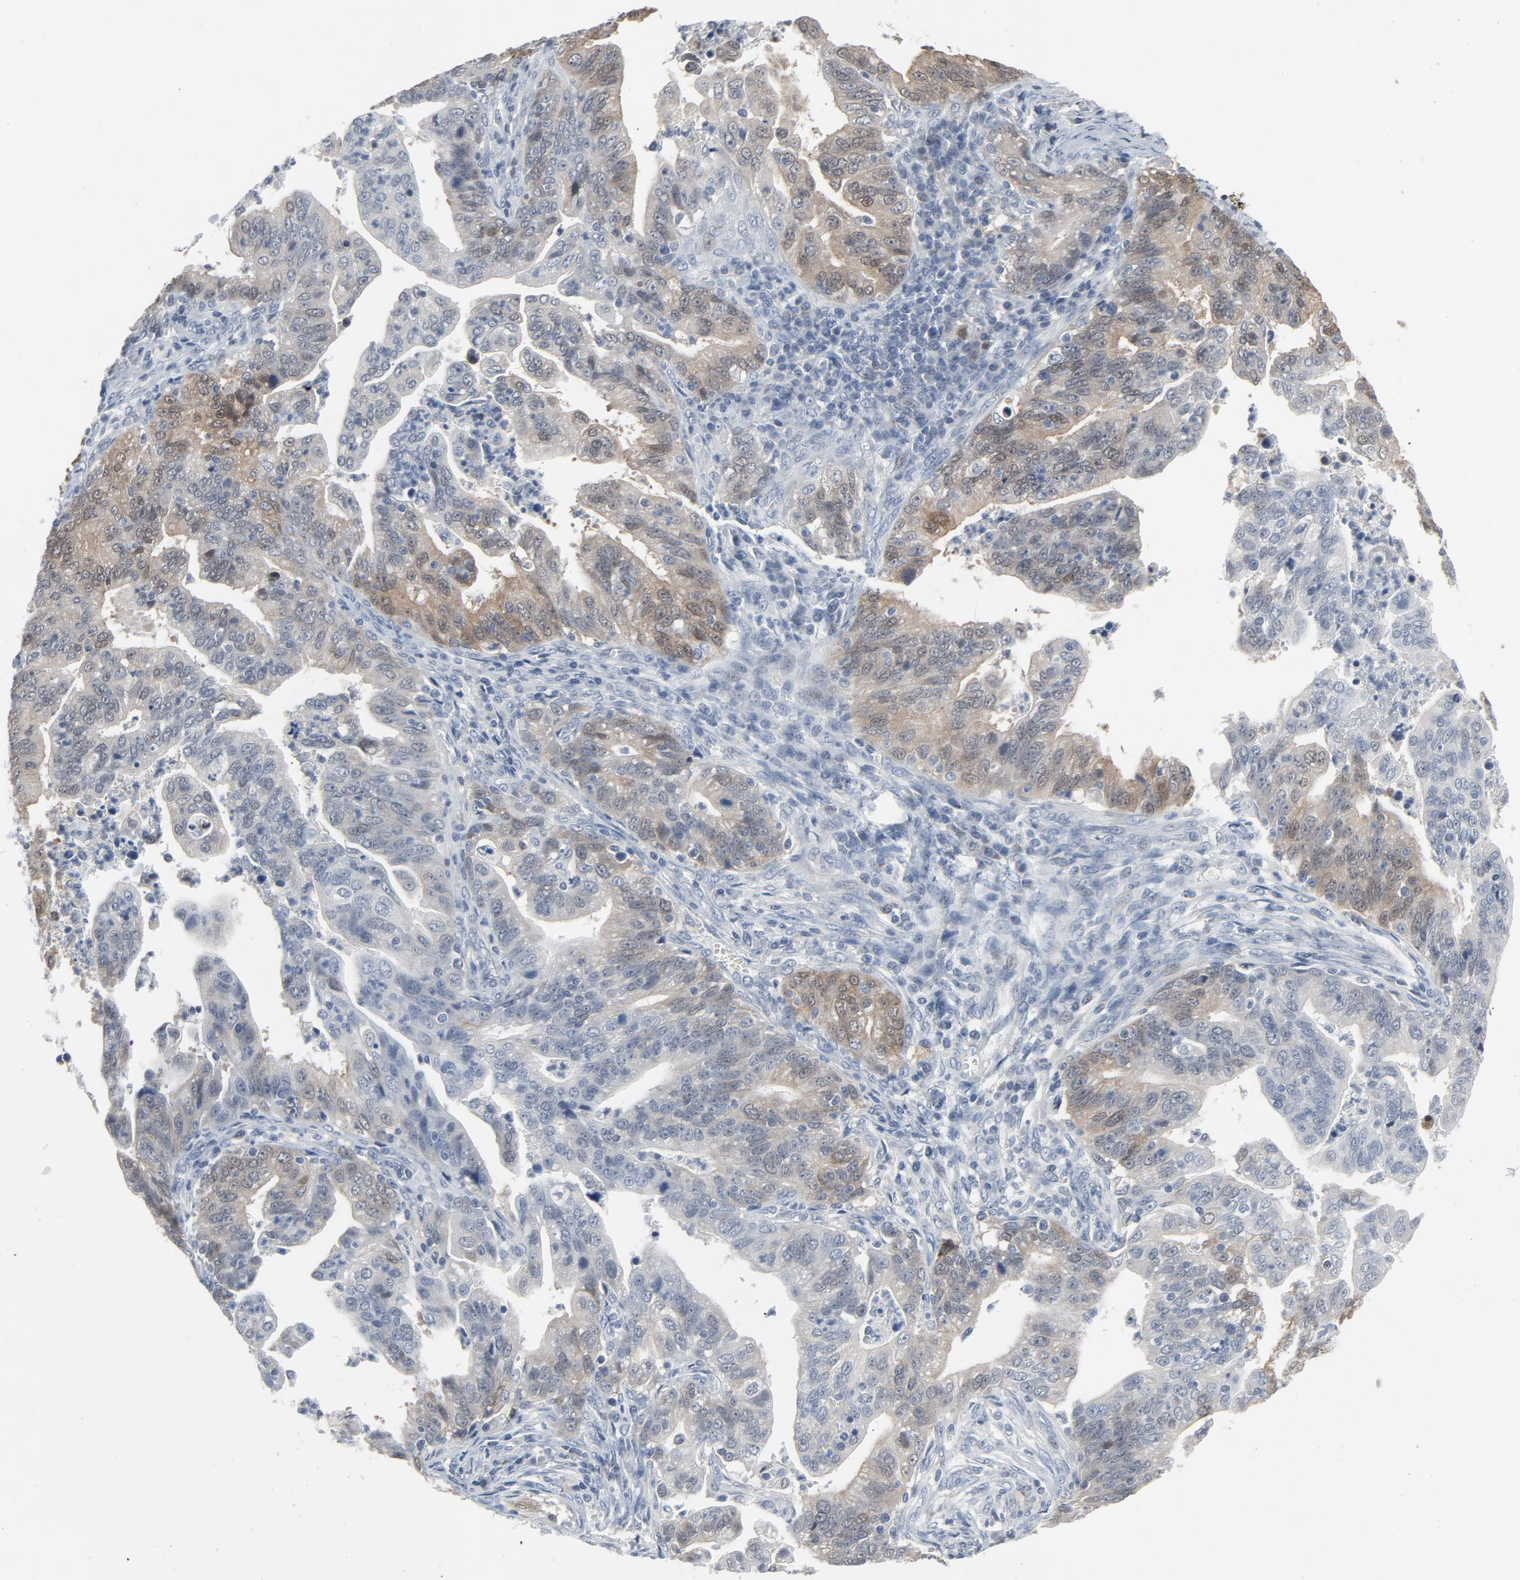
{"staining": {"intensity": "weak", "quantity": "<25%", "location": "cytoplasmic/membranous"}, "tissue": "stomach cancer", "cell_type": "Tumor cells", "image_type": "cancer", "snomed": [{"axis": "morphology", "description": "Adenocarcinoma, NOS"}, {"axis": "topography", "description": "Stomach, upper"}], "caption": "High power microscopy photomicrograph of an immunohistochemistry histopathology image of stomach cancer (adenocarcinoma), revealing no significant expression in tumor cells. Brightfield microscopy of immunohistochemistry stained with DAB (3,3'-diaminobenzidine) (brown) and hematoxylin (blue), captured at high magnification.", "gene": "GPX2", "patient": {"sex": "female", "age": 50}}